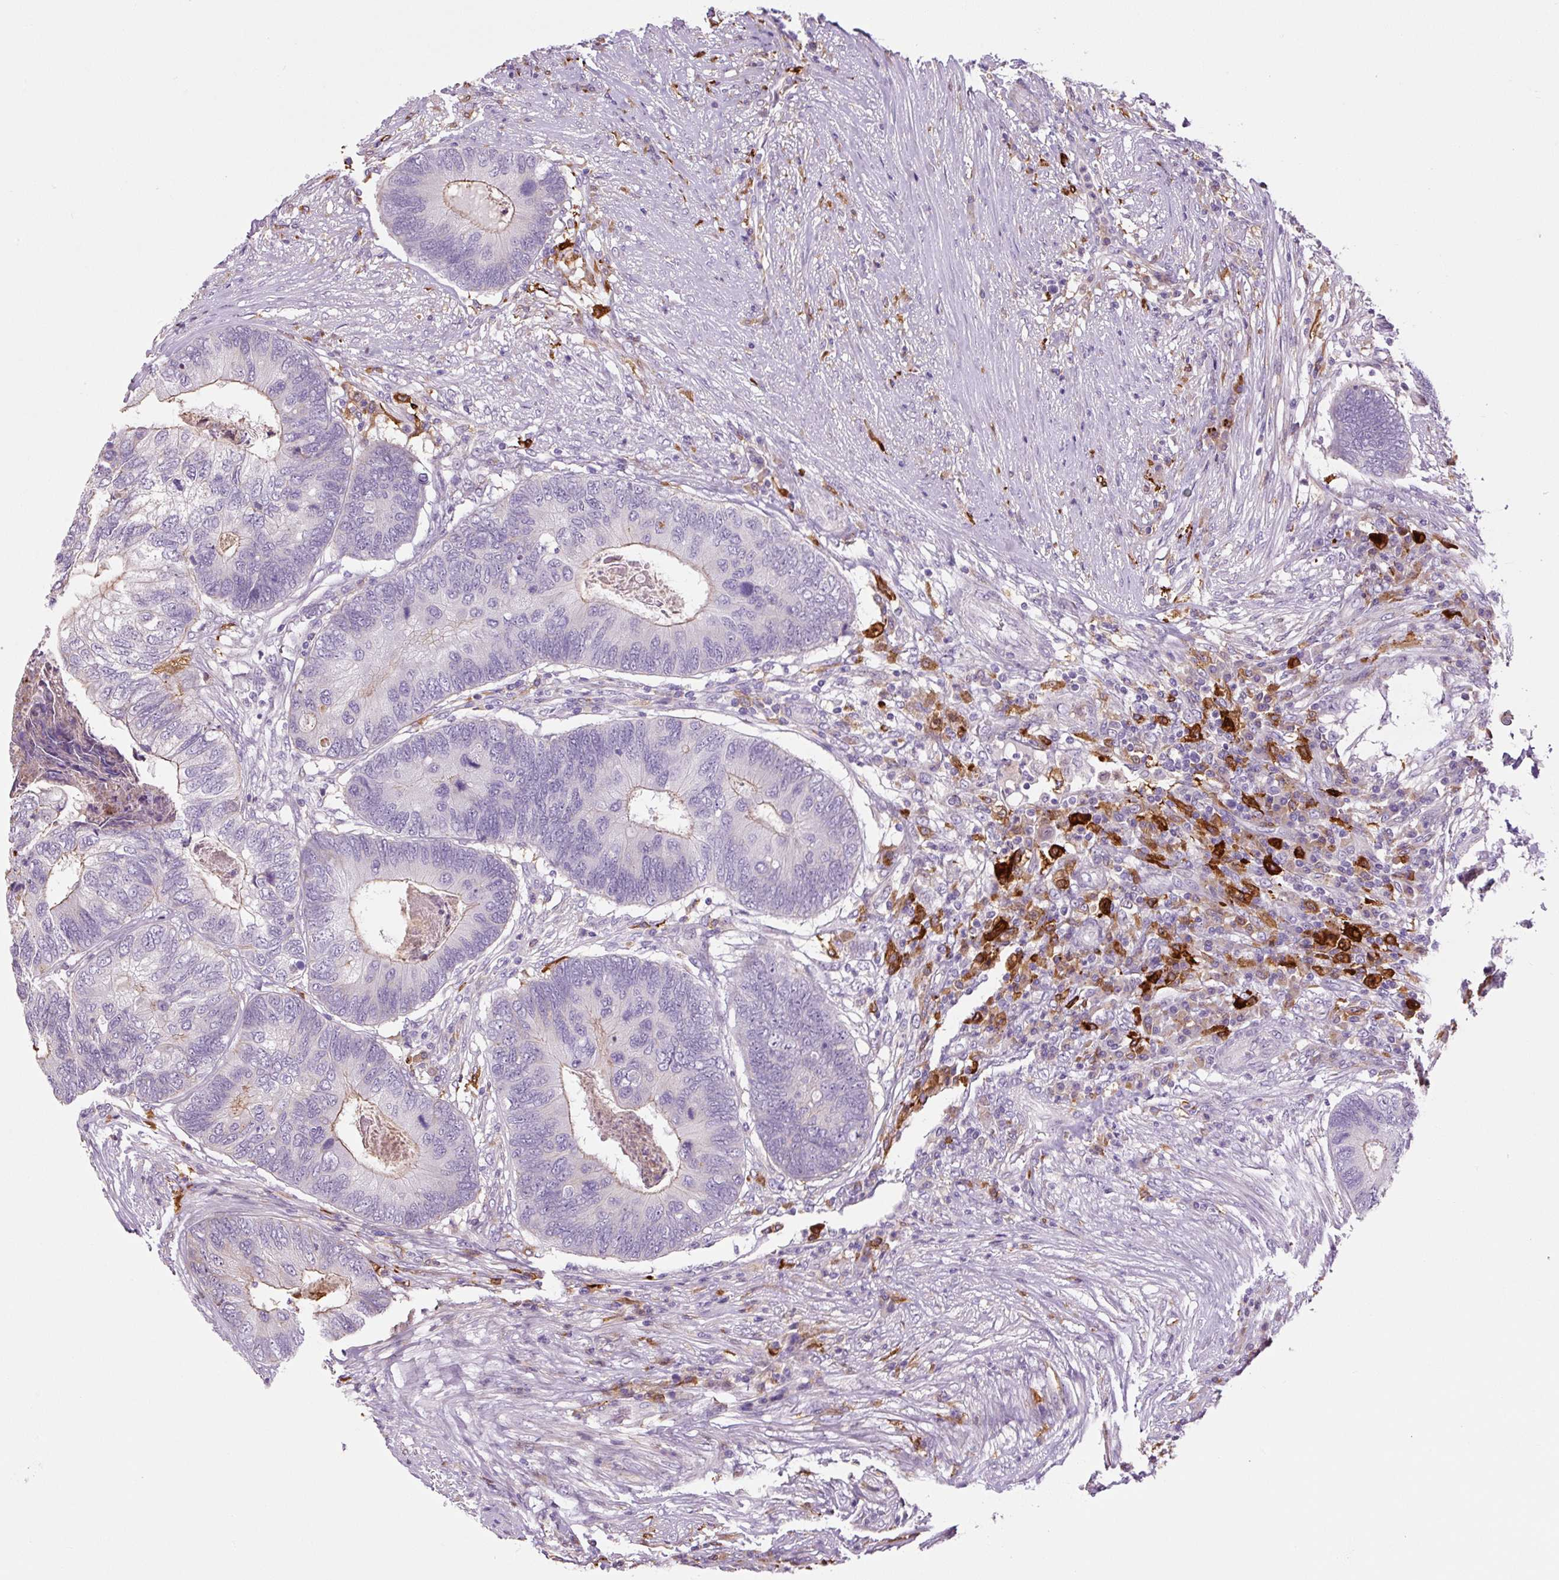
{"staining": {"intensity": "negative", "quantity": "none", "location": "none"}, "tissue": "colorectal cancer", "cell_type": "Tumor cells", "image_type": "cancer", "snomed": [{"axis": "morphology", "description": "Adenocarcinoma, NOS"}, {"axis": "topography", "description": "Colon"}], "caption": "Image shows no protein expression in tumor cells of adenocarcinoma (colorectal) tissue. (DAB (3,3'-diaminobenzidine) immunohistochemistry, high magnification).", "gene": "FUT10", "patient": {"sex": "female", "age": 67}}